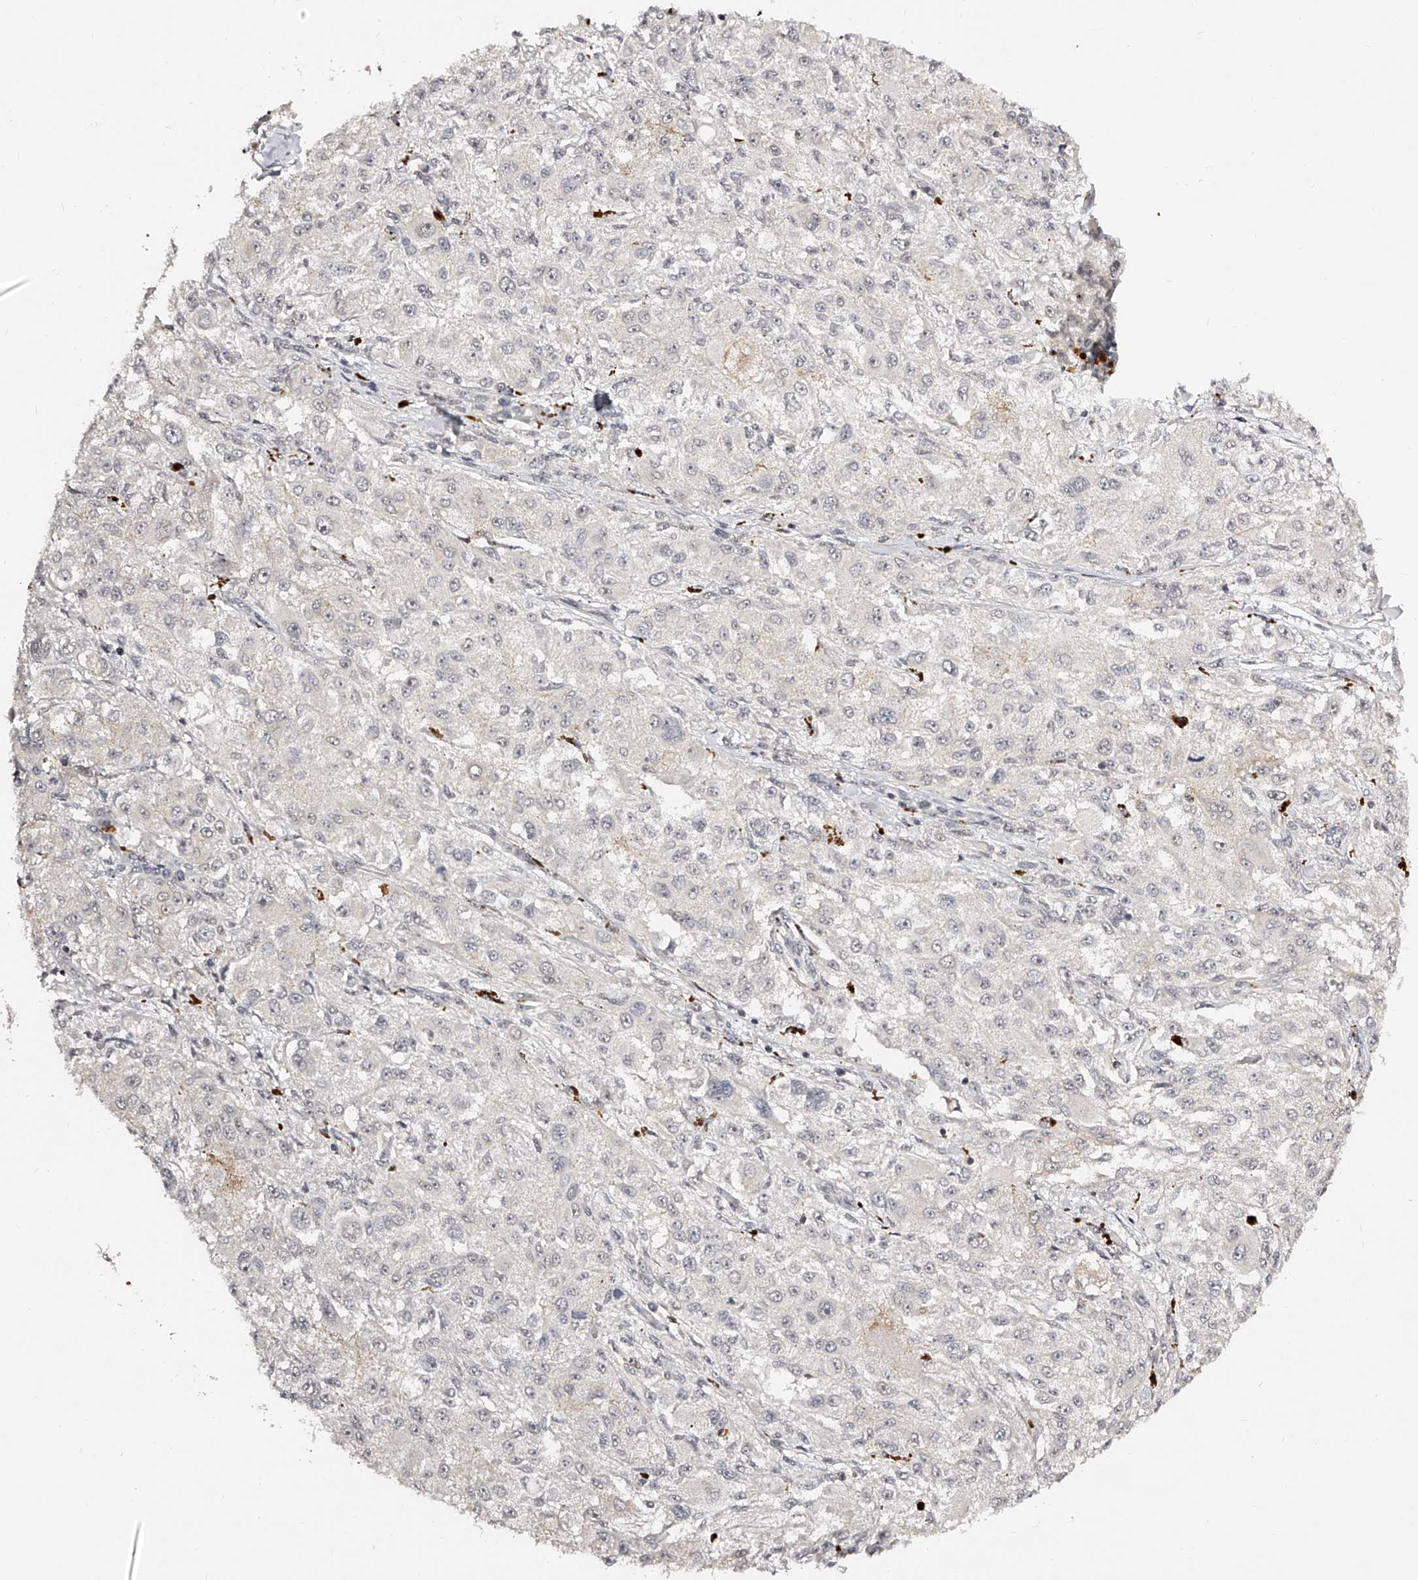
{"staining": {"intensity": "negative", "quantity": "none", "location": "none"}, "tissue": "melanoma", "cell_type": "Tumor cells", "image_type": "cancer", "snomed": [{"axis": "morphology", "description": "Necrosis, NOS"}, {"axis": "morphology", "description": "Malignant melanoma, NOS"}, {"axis": "topography", "description": "Skin"}], "caption": "The immunohistochemistry photomicrograph has no significant expression in tumor cells of melanoma tissue.", "gene": "ZNF789", "patient": {"sex": "female", "age": 87}}